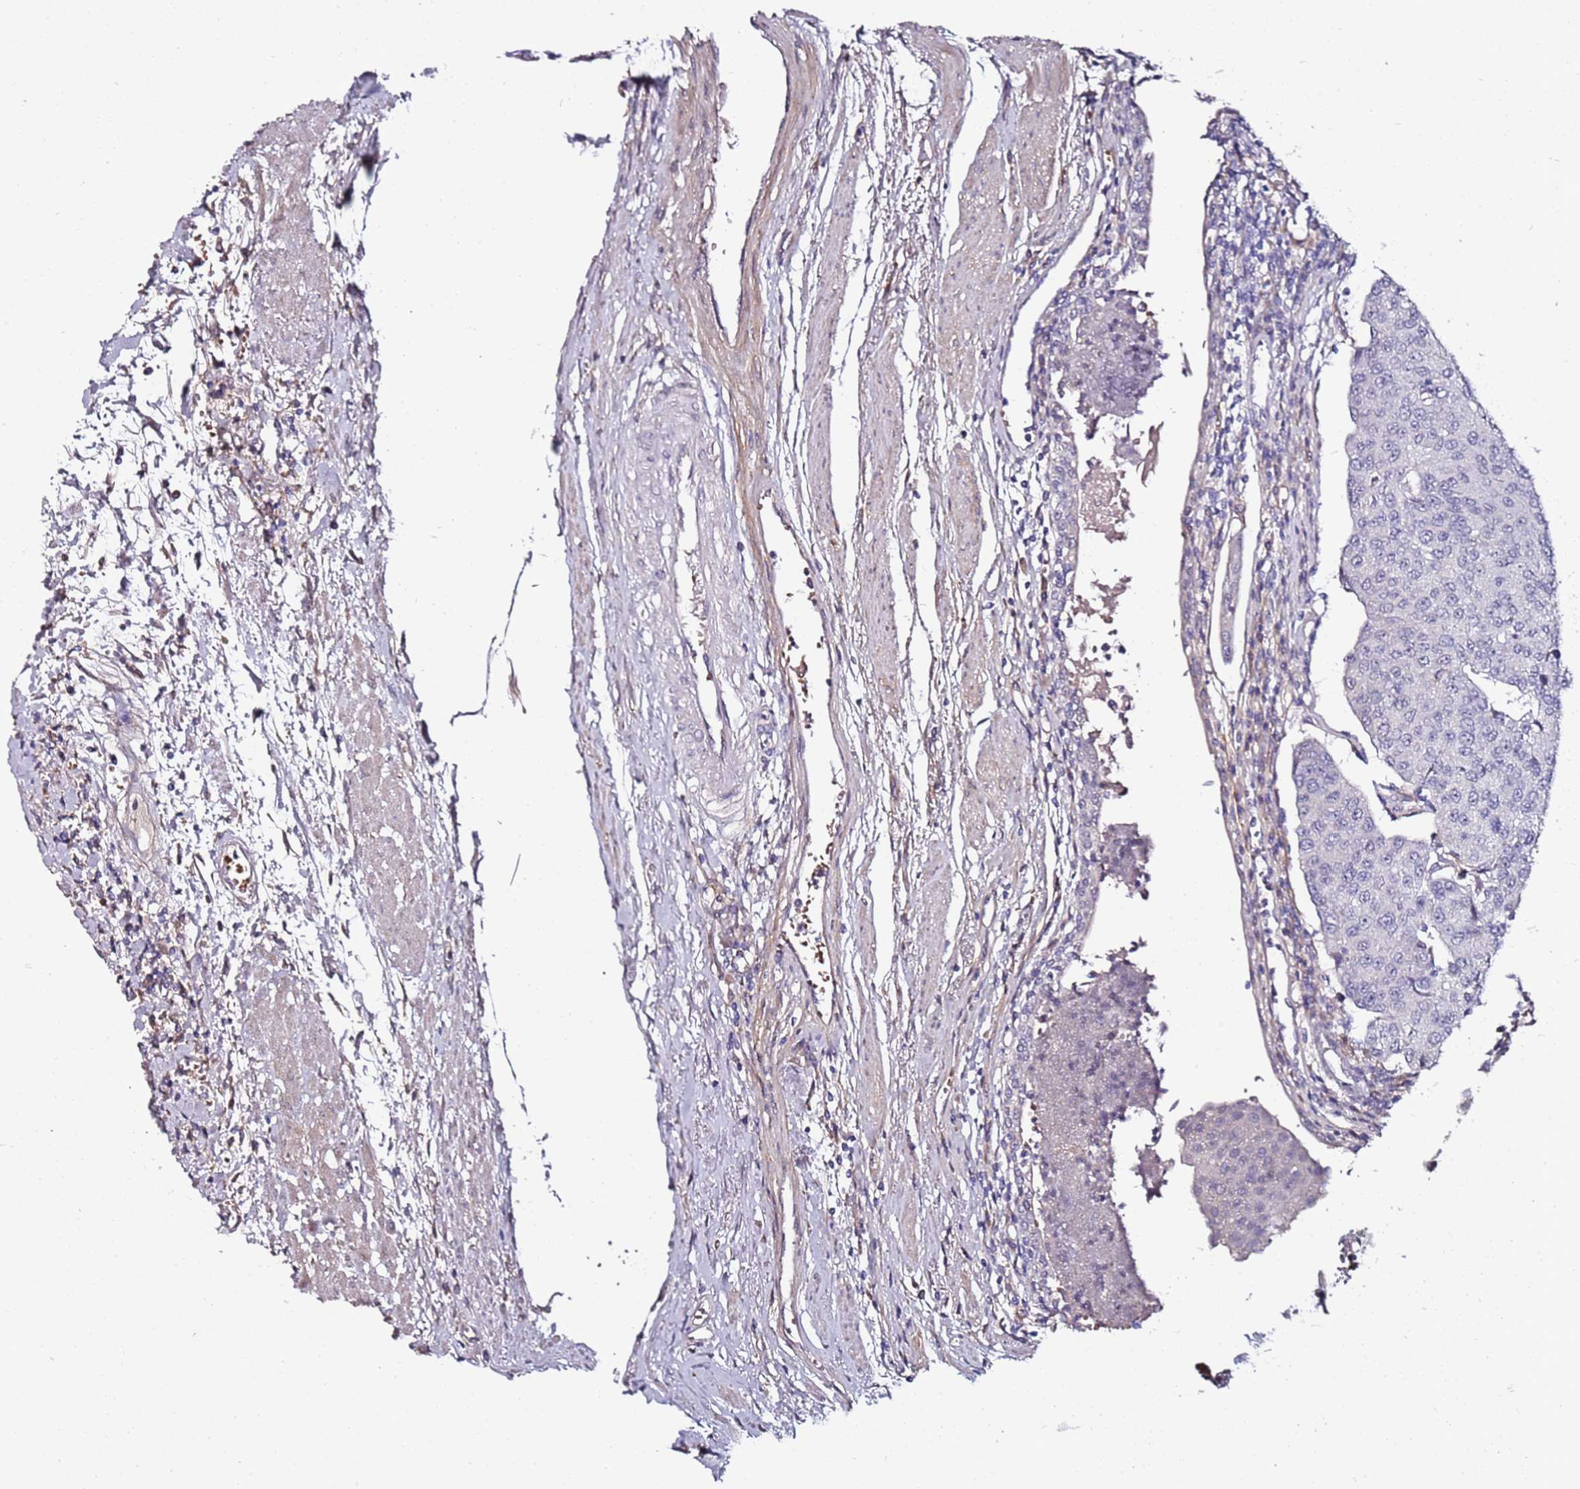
{"staining": {"intensity": "negative", "quantity": "none", "location": "none"}, "tissue": "urothelial cancer", "cell_type": "Tumor cells", "image_type": "cancer", "snomed": [{"axis": "morphology", "description": "Urothelial carcinoma, High grade"}, {"axis": "topography", "description": "Urinary bladder"}], "caption": "This is an immunohistochemistry (IHC) photomicrograph of urothelial cancer. There is no staining in tumor cells.", "gene": "C3orf80", "patient": {"sex": "female", "age": 85}}